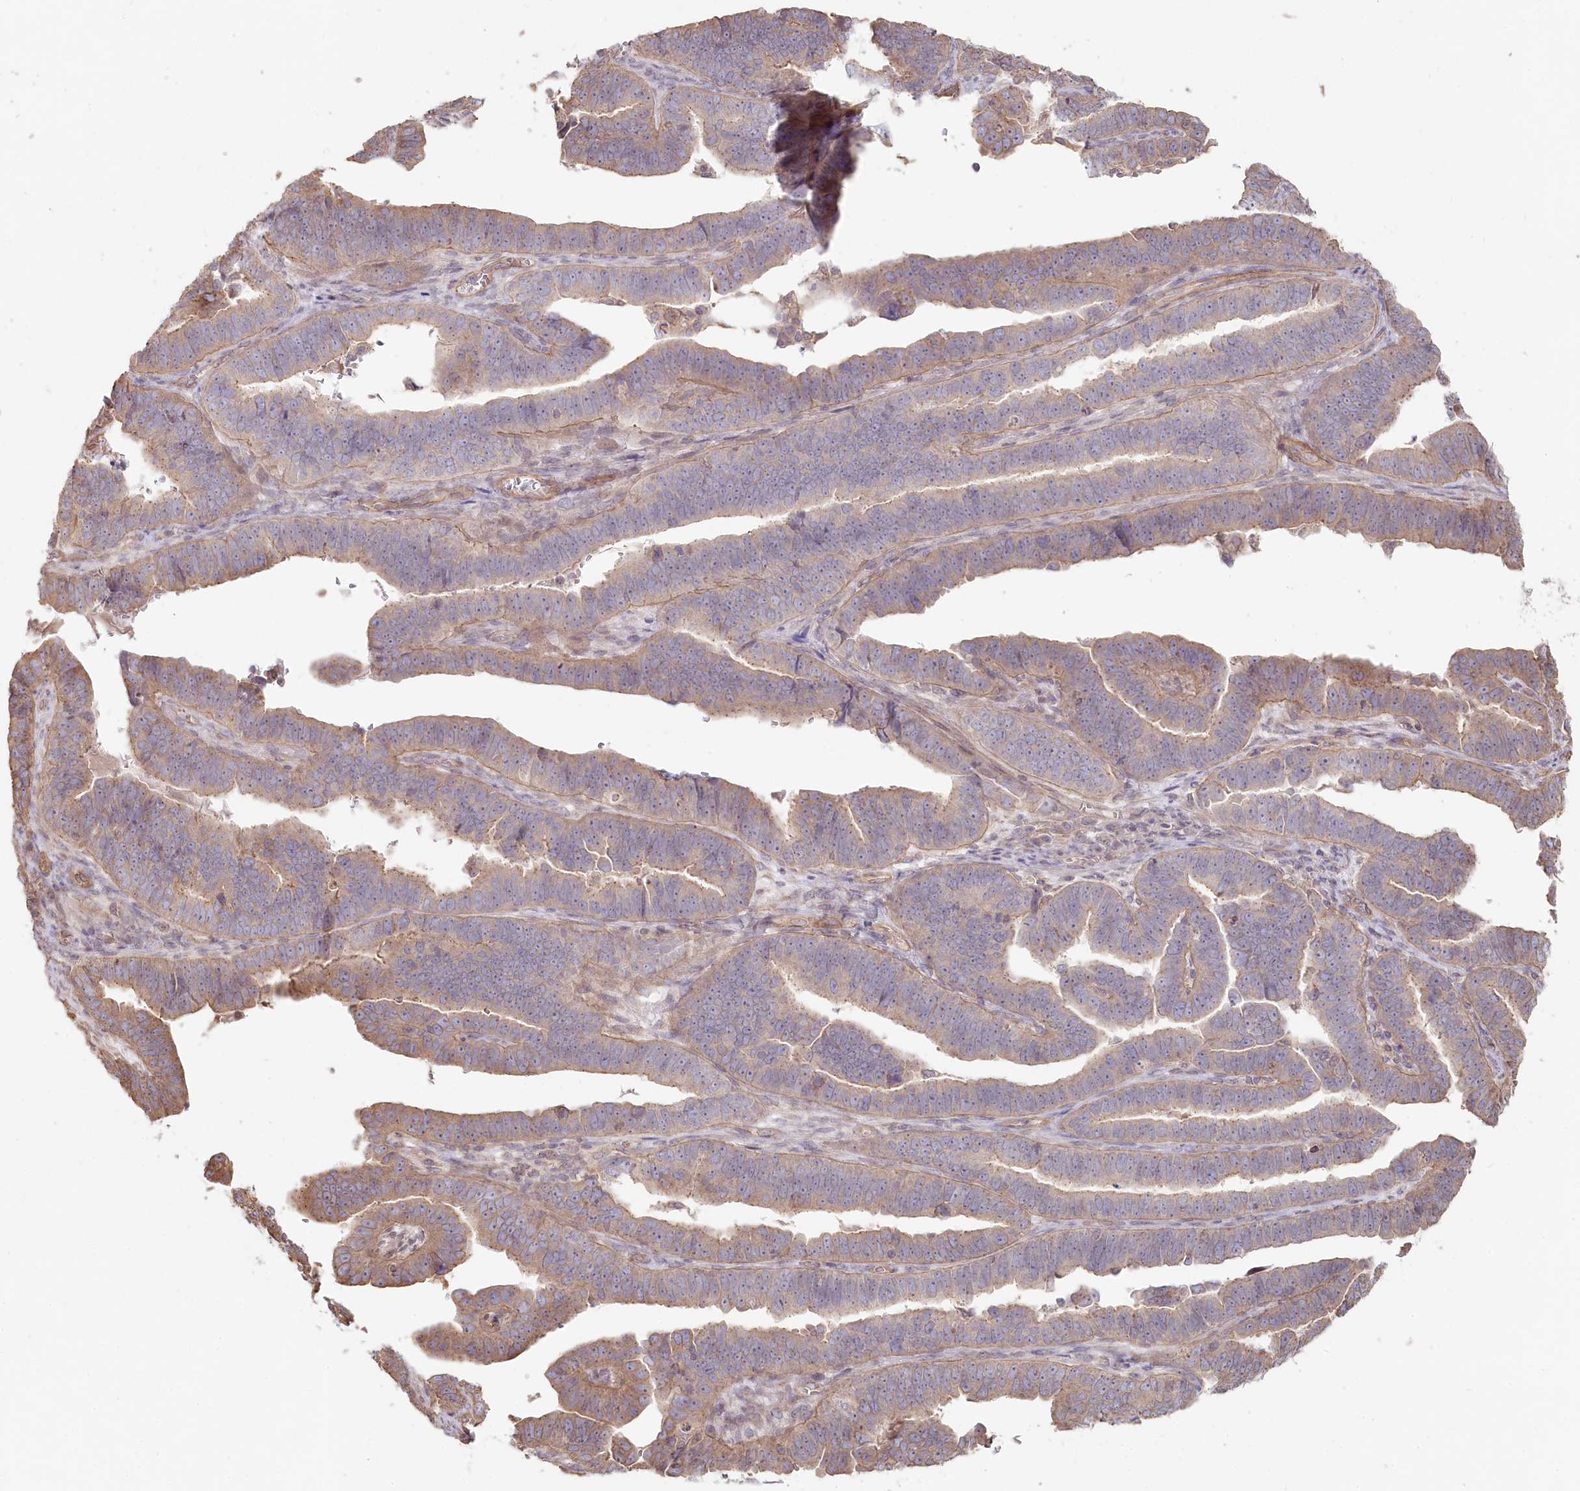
{"staining": {"intensity": "moderate", "quantity": "25%-75%", "location": "cytoplasmic/membranous"}, "tissue": "endometrial cancer", "cell_type": "Tumor cells", "image_type": "cancer", "snomed": [{"axis": "morphology", "description": "Adenocarcinoma, NOS"}, {"axis": "topography", "description": "Endometrium"}], "caption": "Endometrial cancer was stained to show a protein in brown. There is medium levels of moderate cytoplasmic/membranous staining in approximately 25%-75% of tumor cells.", "gene": "TCHP", "patient": {"sex": "female", "age": 75}}